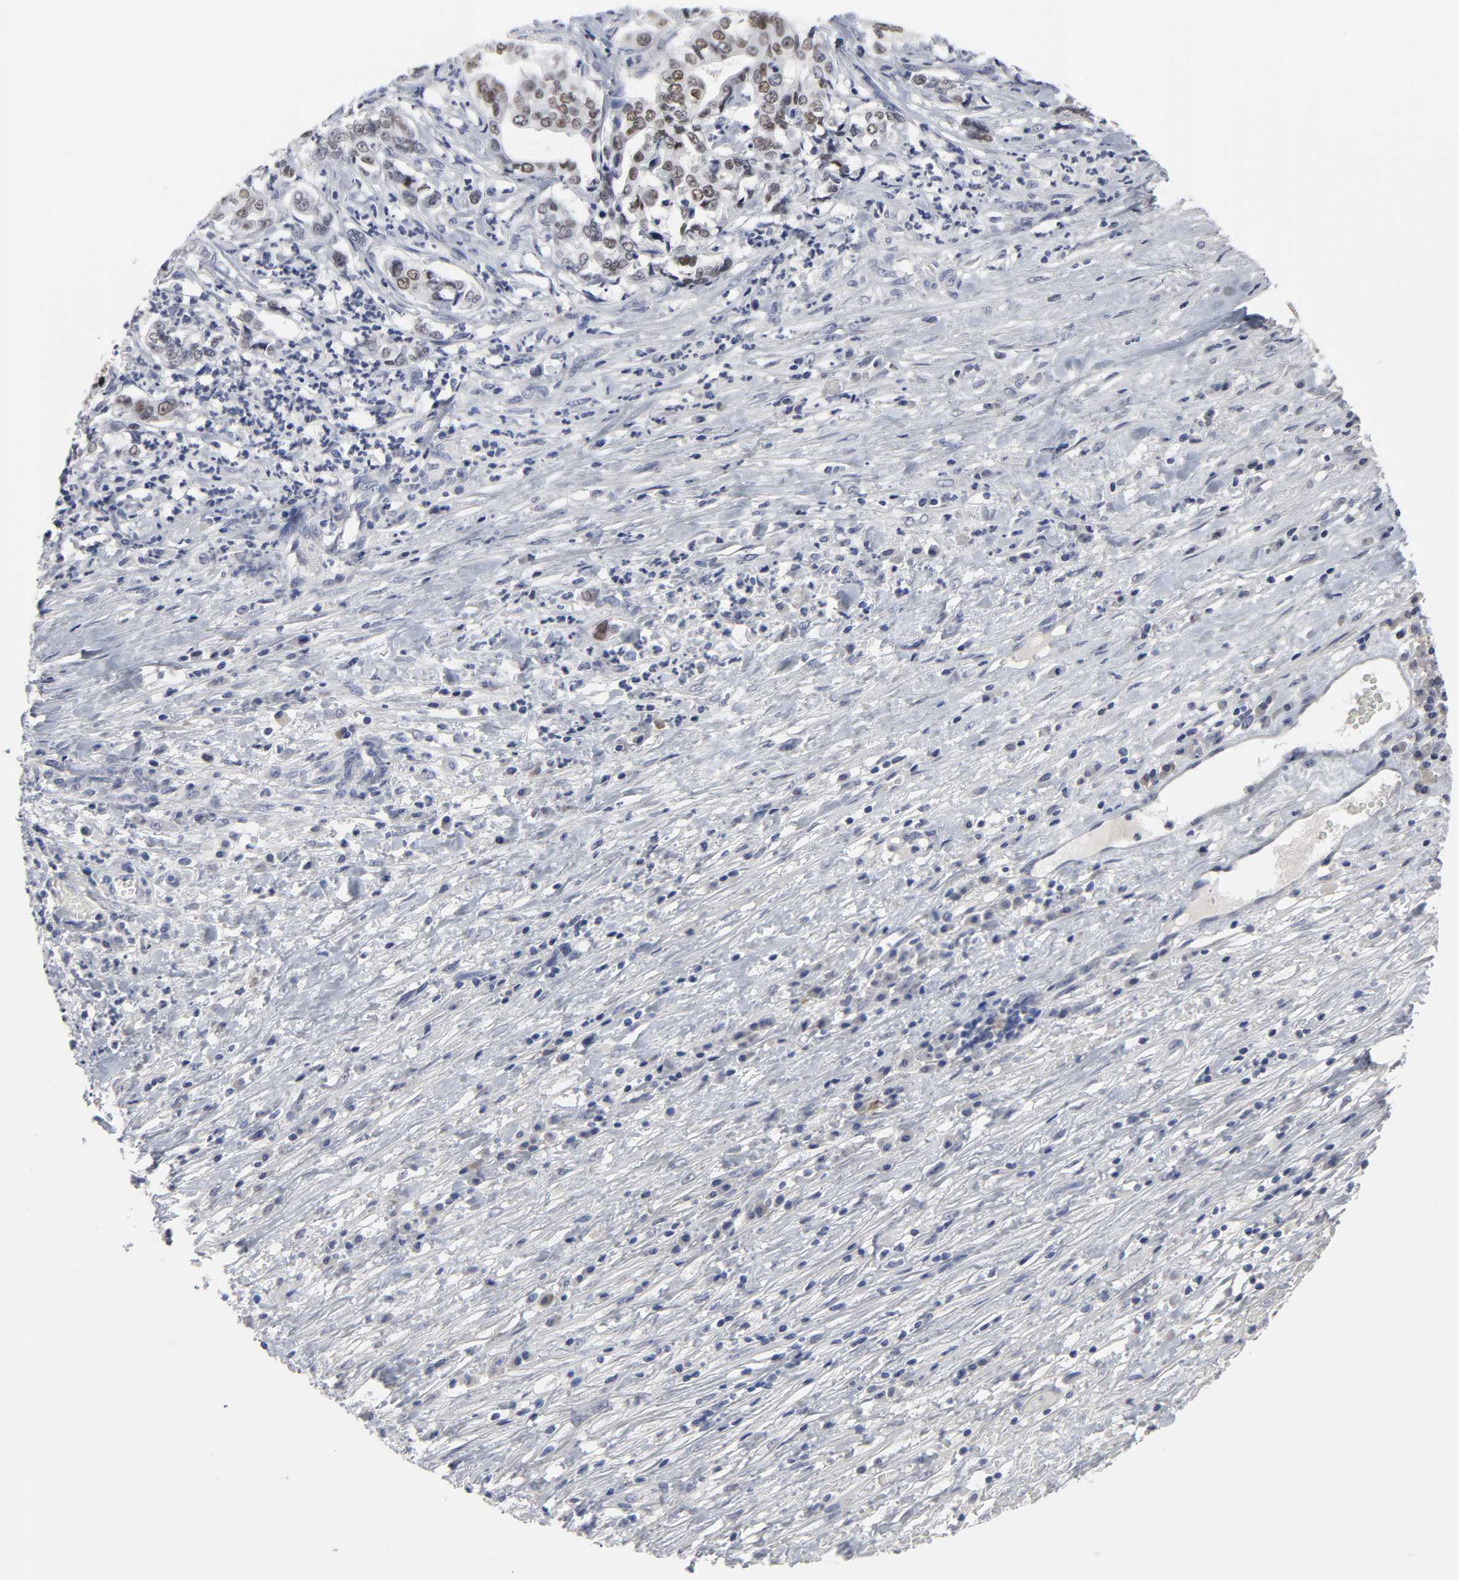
{"staining": {"intensity": "strong", "quantity": "25%-75%", "location": "nuclear"}, "tissue": "liver cancer", "cell_type": "Tumor cells", "image_type": "cancer", "snomed": [{"axis": "morphology", "description": "Cholangiocarcinoma"}, {"axis": "topography", "description": "Liver"}], "caption": "Protein staining exhibits strong nuclear expression in approximately 25%-75% of tumor cells in liver cancer (cholangiocarcinoma). (brown staining indicates protein expression, while blue staining denotes nuclei).", "gene": "HNF4A", "patient": {"sex": "female", "age": 61}}